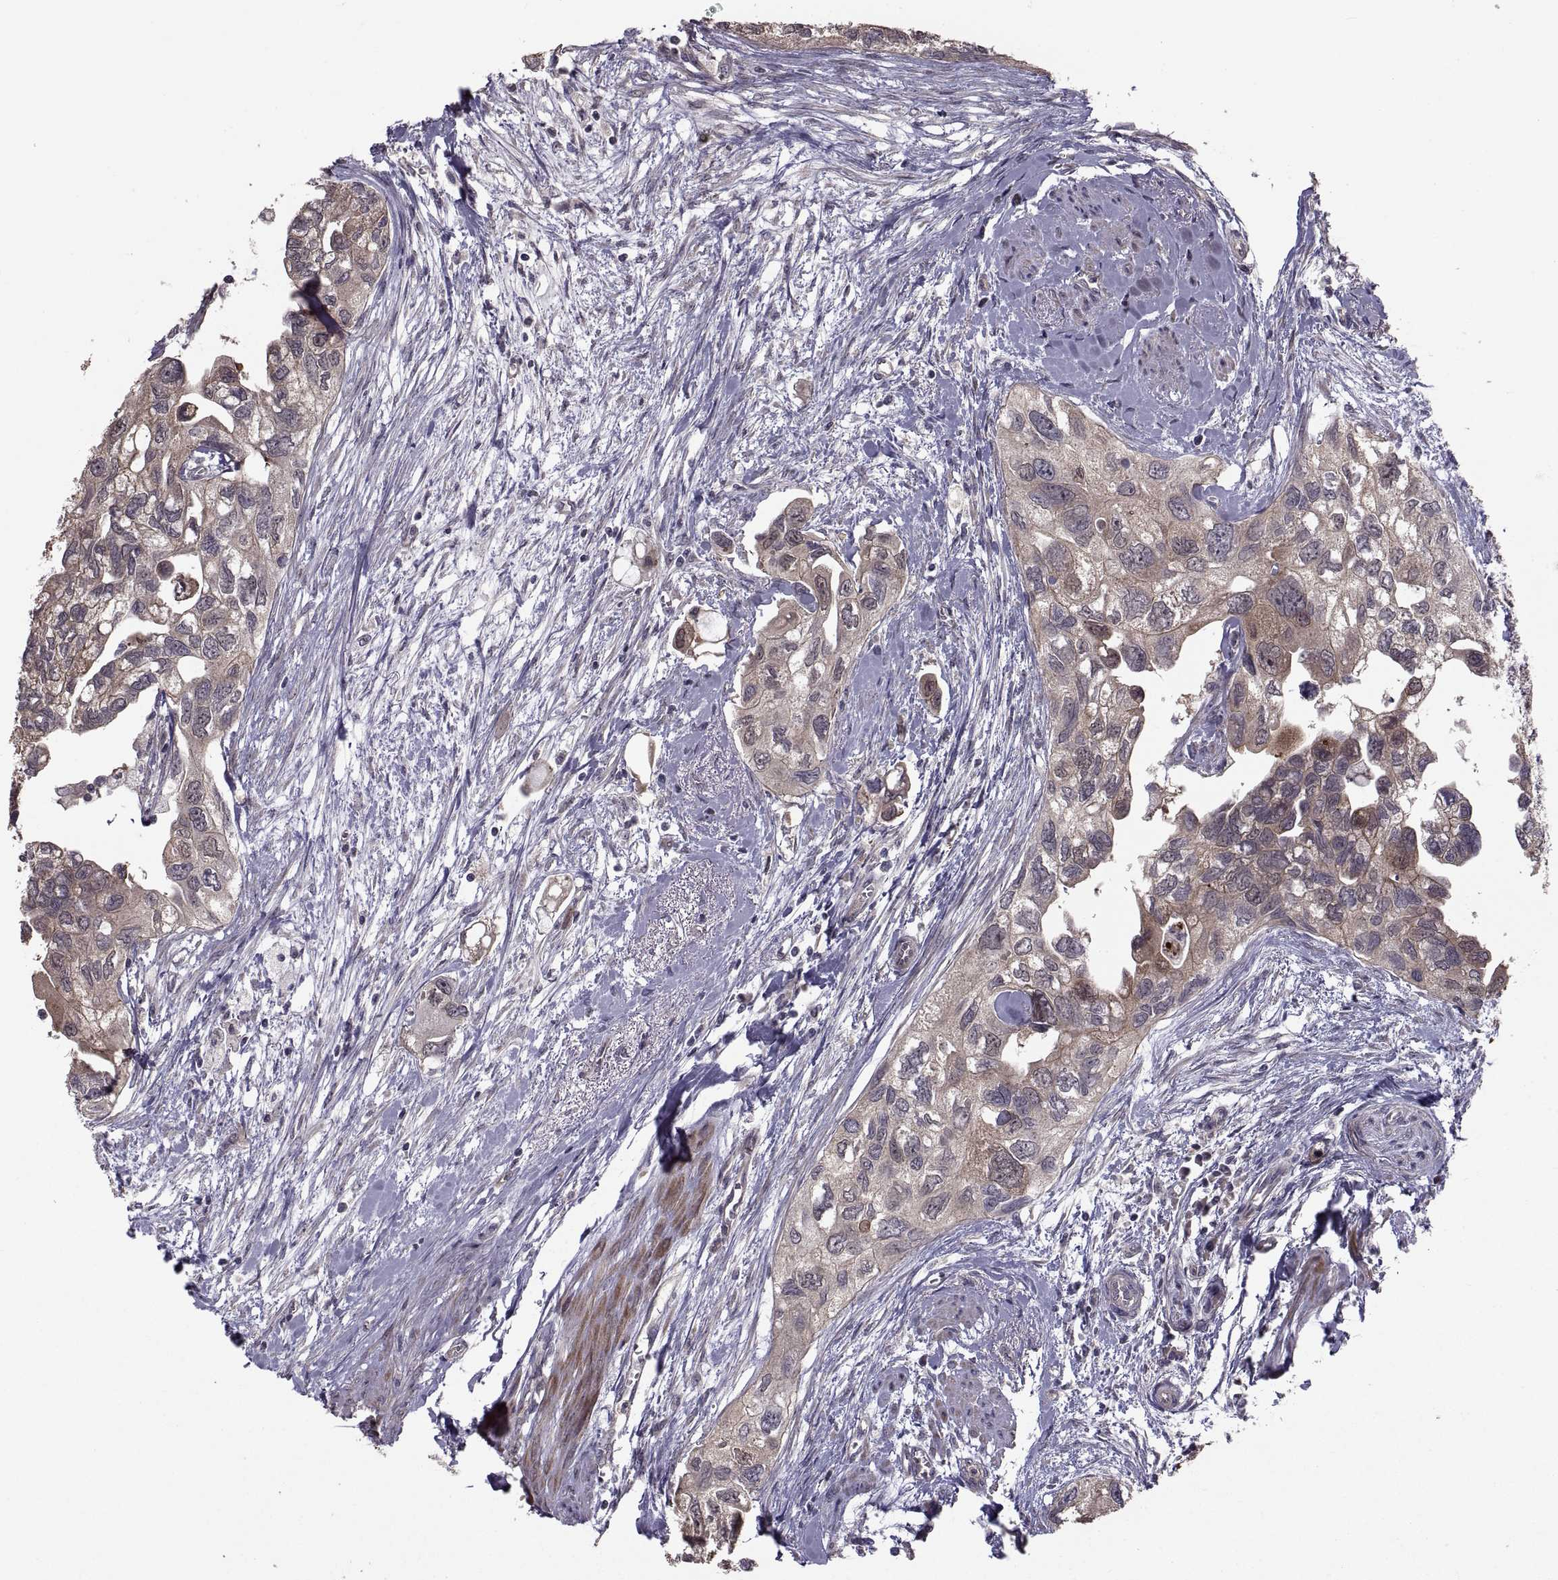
{"staining": {"intensity": "moderate", "quantity": "25%-75%", "location": "cytoplasmic/membranous"}, "tissue": "urothelial cancer", "cell_type": "Tumor cells", "image_type": "cancer", "snomed": [{"axis": "morphology", "description": "Urothelial carcinoma, High grade"}, {"axis": "topography", "description": "Urinary bladder"}], "caption": "Immunohistochemical staining of urothelial carcinoma (high-grade) displays moderate cytoplasmic/membranous protein positivity in approximately 25%-75% of tumor cells.", "gene": "PMM2", "patient": {"sex": "male", "age": 59}}